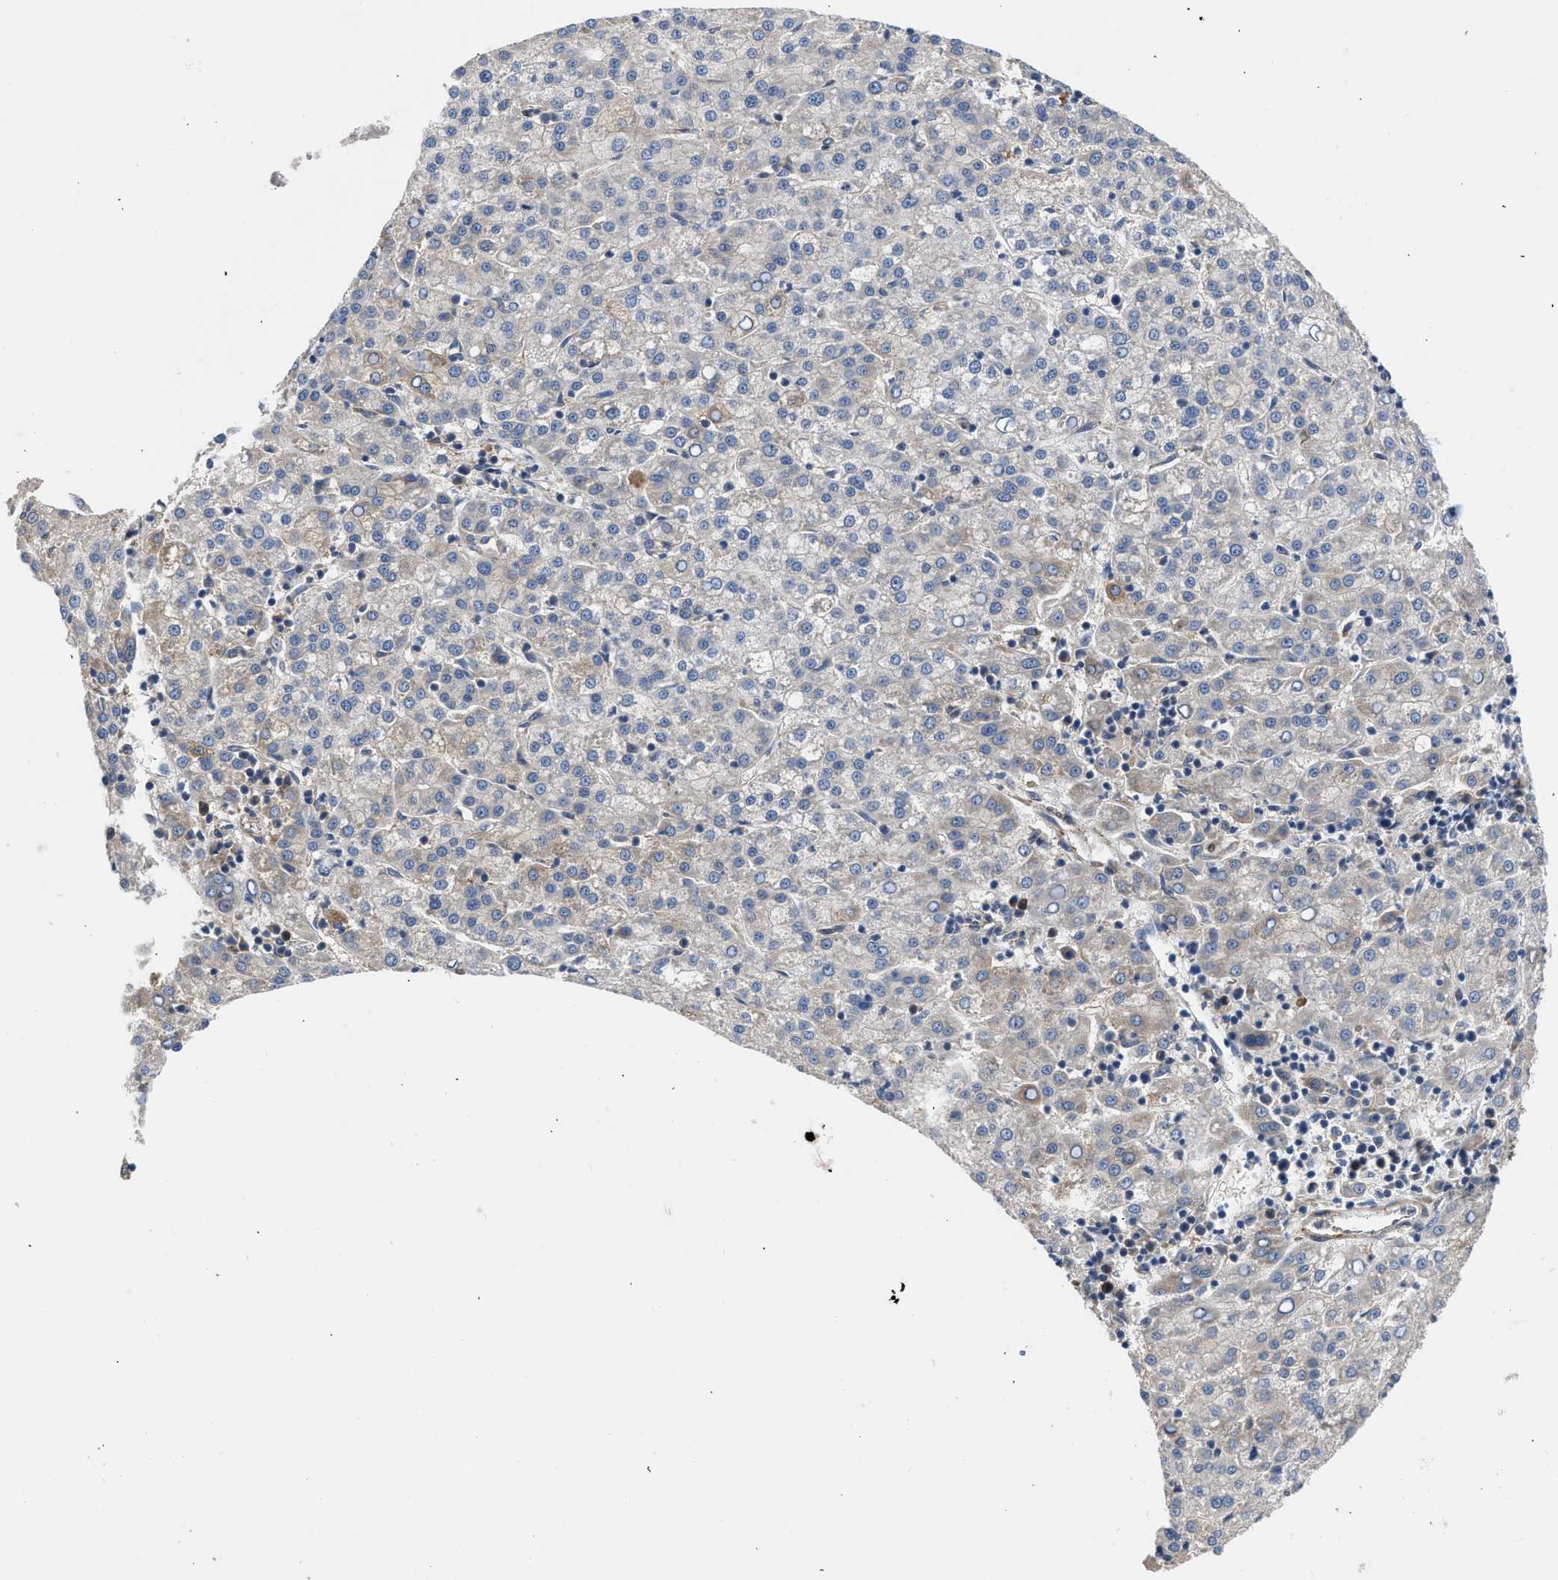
{"staining": {"intensity": "negative", "quantity": "none", "location": "none"}, "tissue": "liver cancer", "cell_type": "Tumor cells", "image_type": "cancer", "snomed": [{"axis": "morphology", "description": "Carcinoma, Hepatocellular, NOS"}, {"axis": "topography", "description": "Liver"}], "caption": "Protein analysis of hepatocellular carcinoma (liver) displays no significant expression in tumor cells.", "gene": "POLG2", "patient": {"sex": "female", "age": 58}}